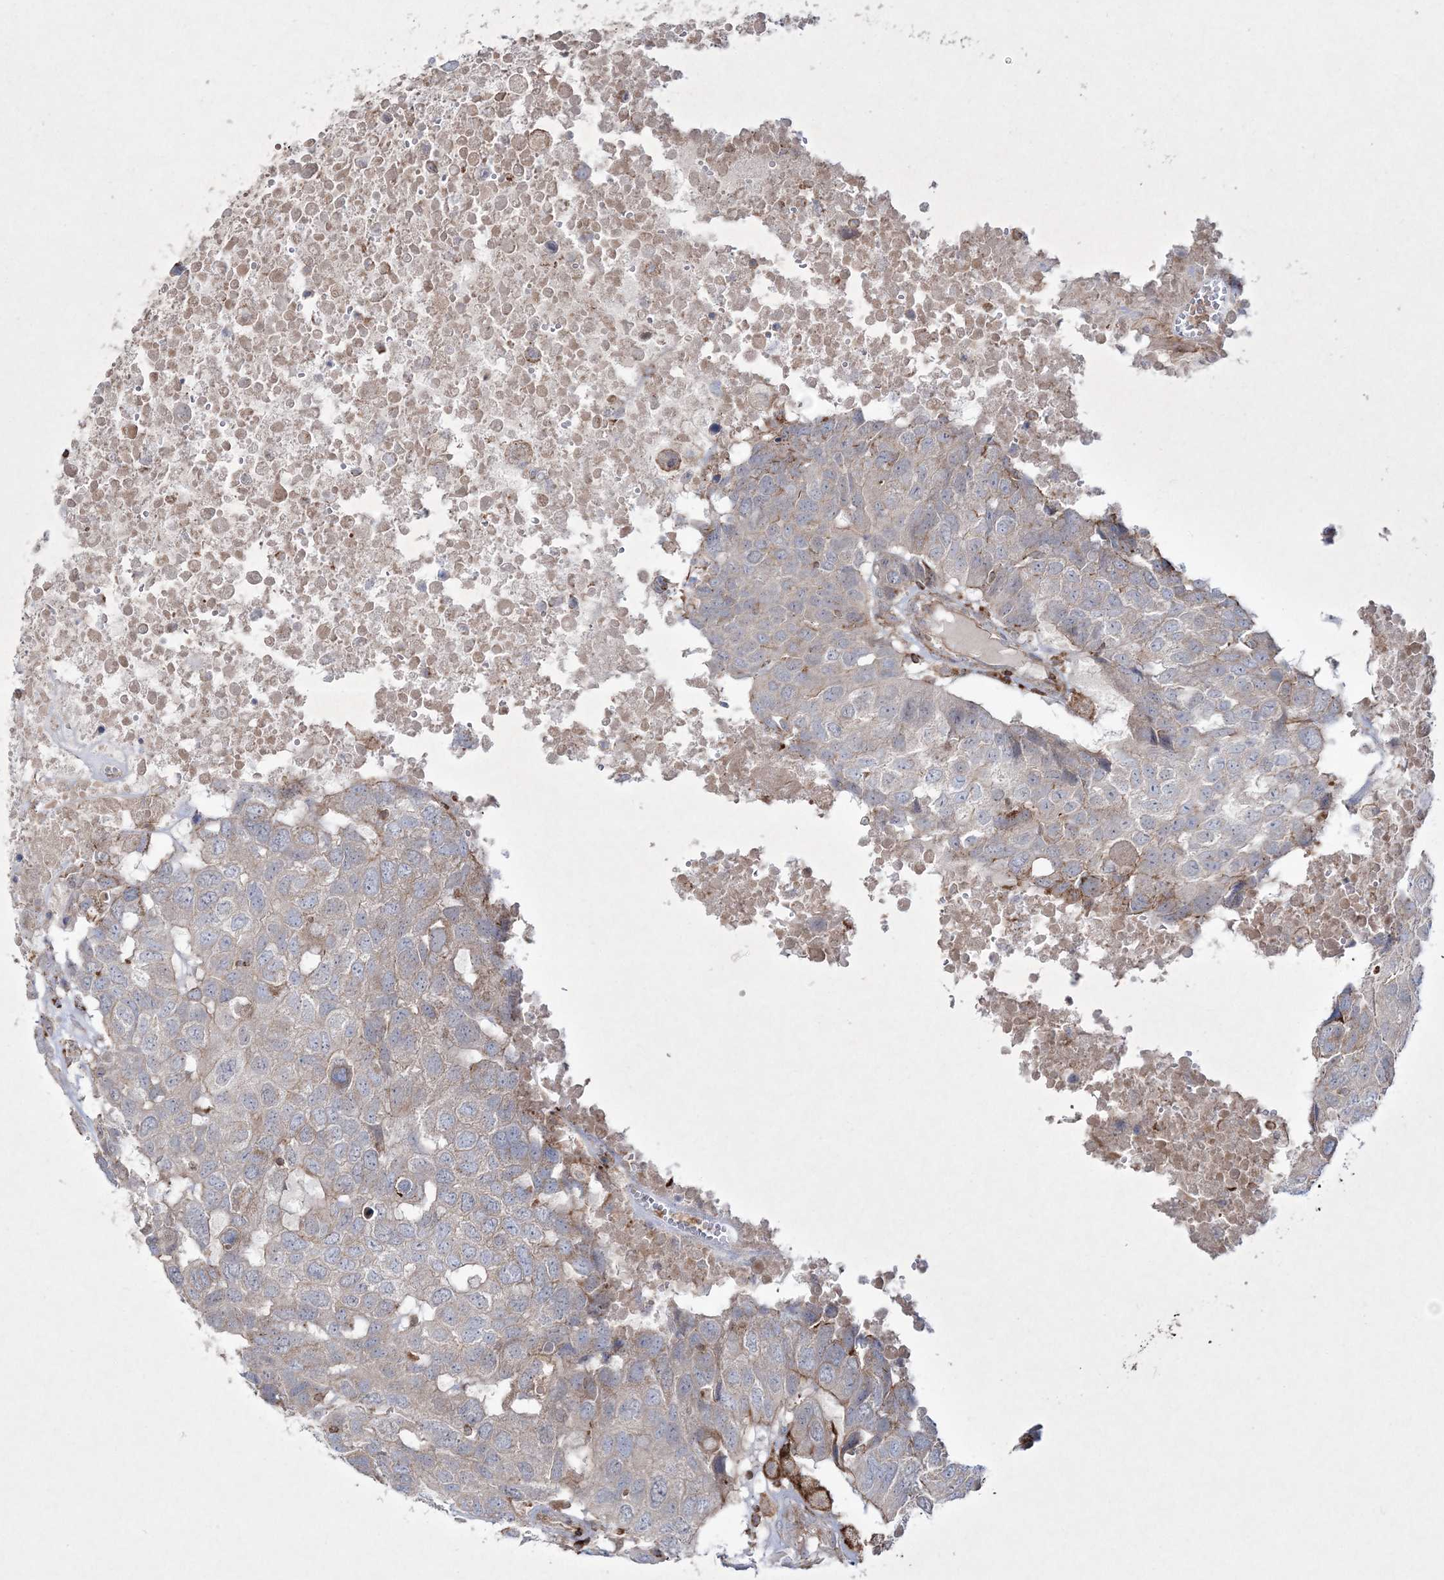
{"staining": {"intensity": "weak", "quantity": "25%-75%", "location": "cytoplasmic/membranous"}, "tissue": "head and neck cancer", "cell_type": "Tumor cells", "image_type": "cancer", "snomed": [{"axis": "morphology", "description": "Squamous cell carcinoma, NOS"}, {"axis": "topography", "description": "Head-Neck"}], "caption": "Squamous cell carcinoma (head and neck) stained with DAB (3,3'-diaminobenzidine) IHC exhibits low levels of weak cytoplasmic/membranous expression in approximately 25%-75% of tumor cells.", "gene": "RICTOR", "patient": {"sex": "male", "age": 66}}